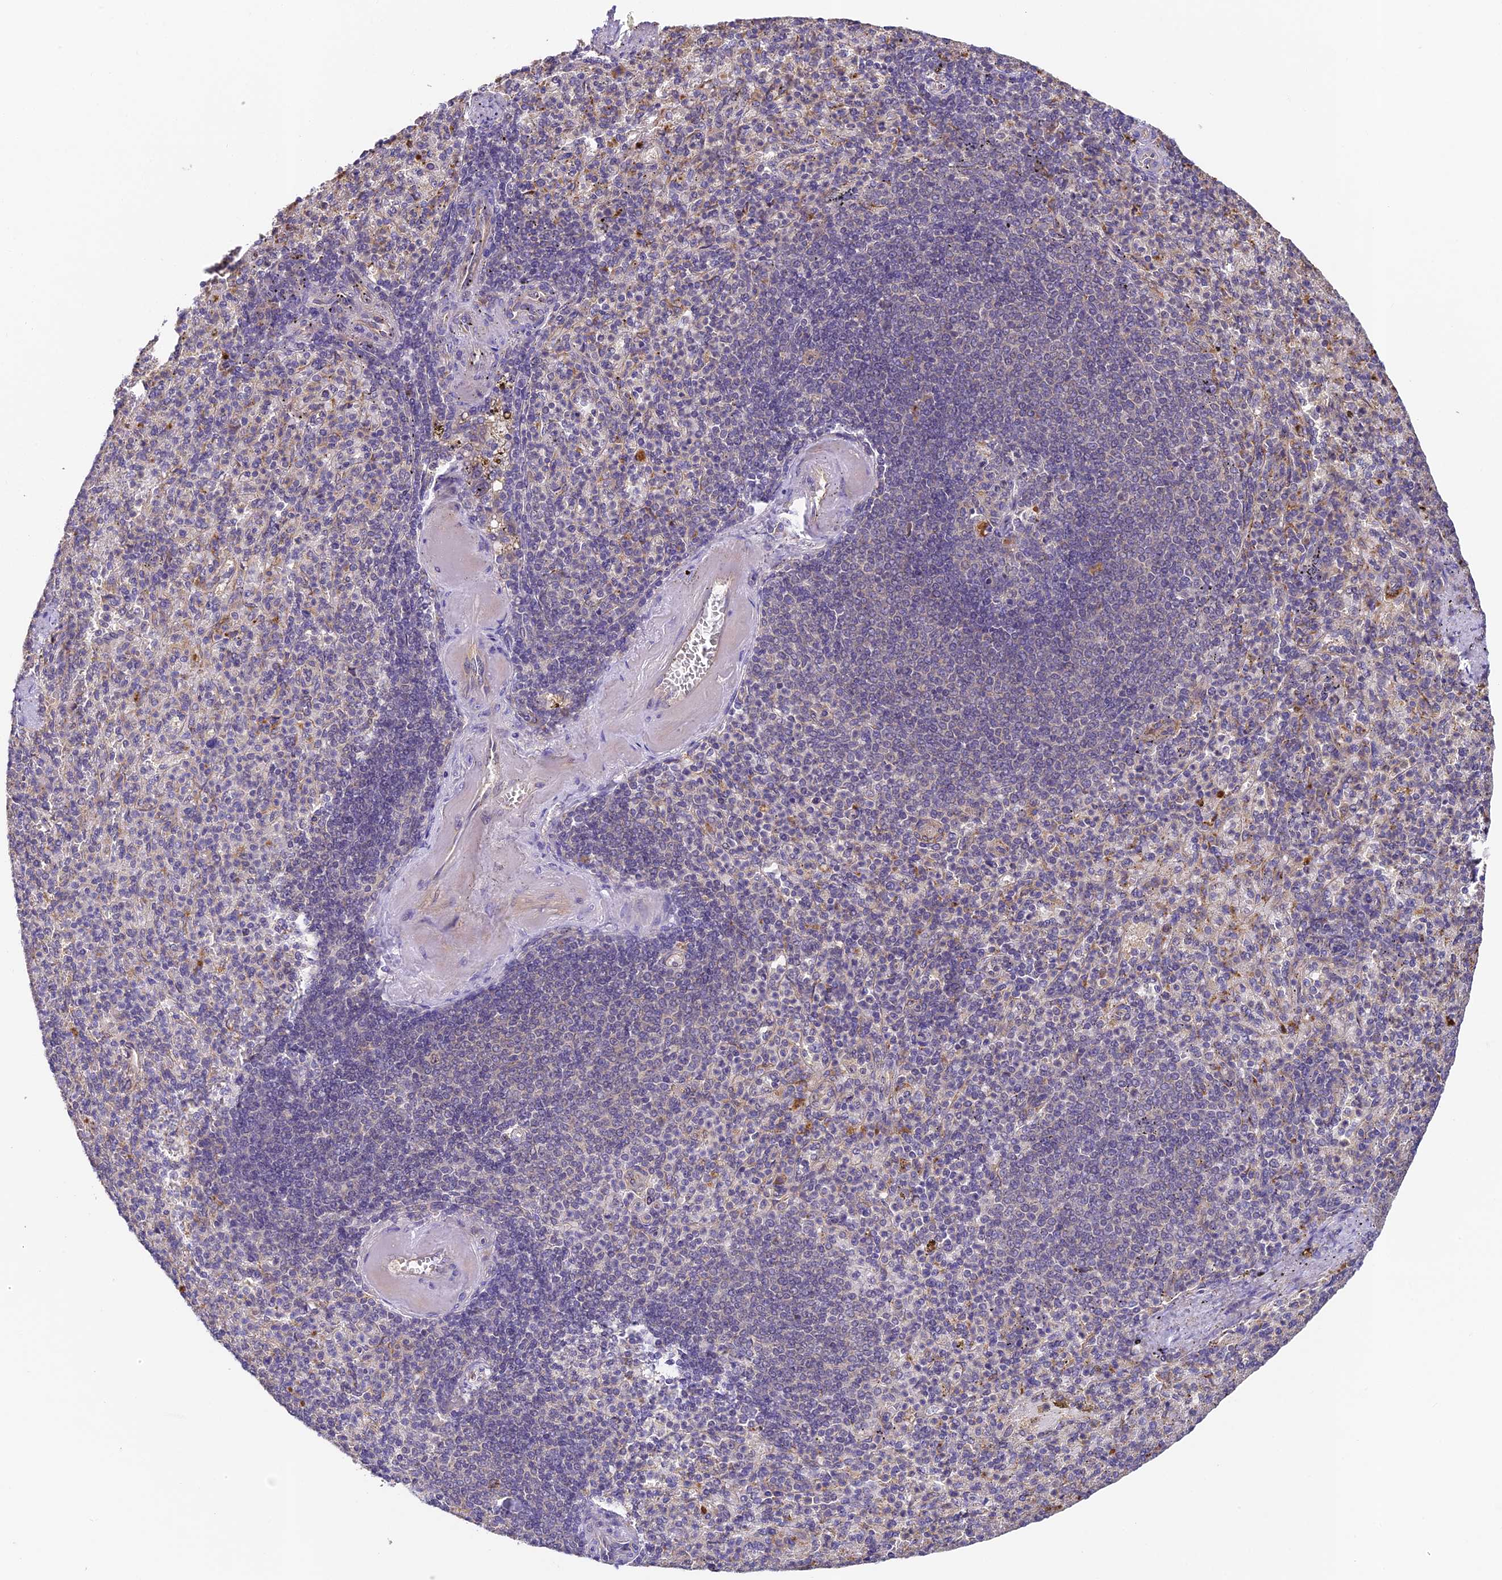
{"staining": {"intensity": "weak", "quantity": "25%-75%", "location": "cytoplasmic/membranous"}, "tissue": "spleen", "cell_type": "Cells in red pulp", "image_type": "normal", "snomed": [{"axis": "morphology", "description": "Normal tissue, NOS"}, {"axis": "topography", "description": "Spleen"}], "caption": "The micrograph demonstrates immunohistochemical staining of unremarkable spleen. There is weak cytoplasmic/membranous expression is appreciated in approximately 25%-75% of cells in red pulp. (IHC, brightfield microscopy, high magnification).", "gene": "YAE1", "patient": {"sex": "female", "age": 74}}